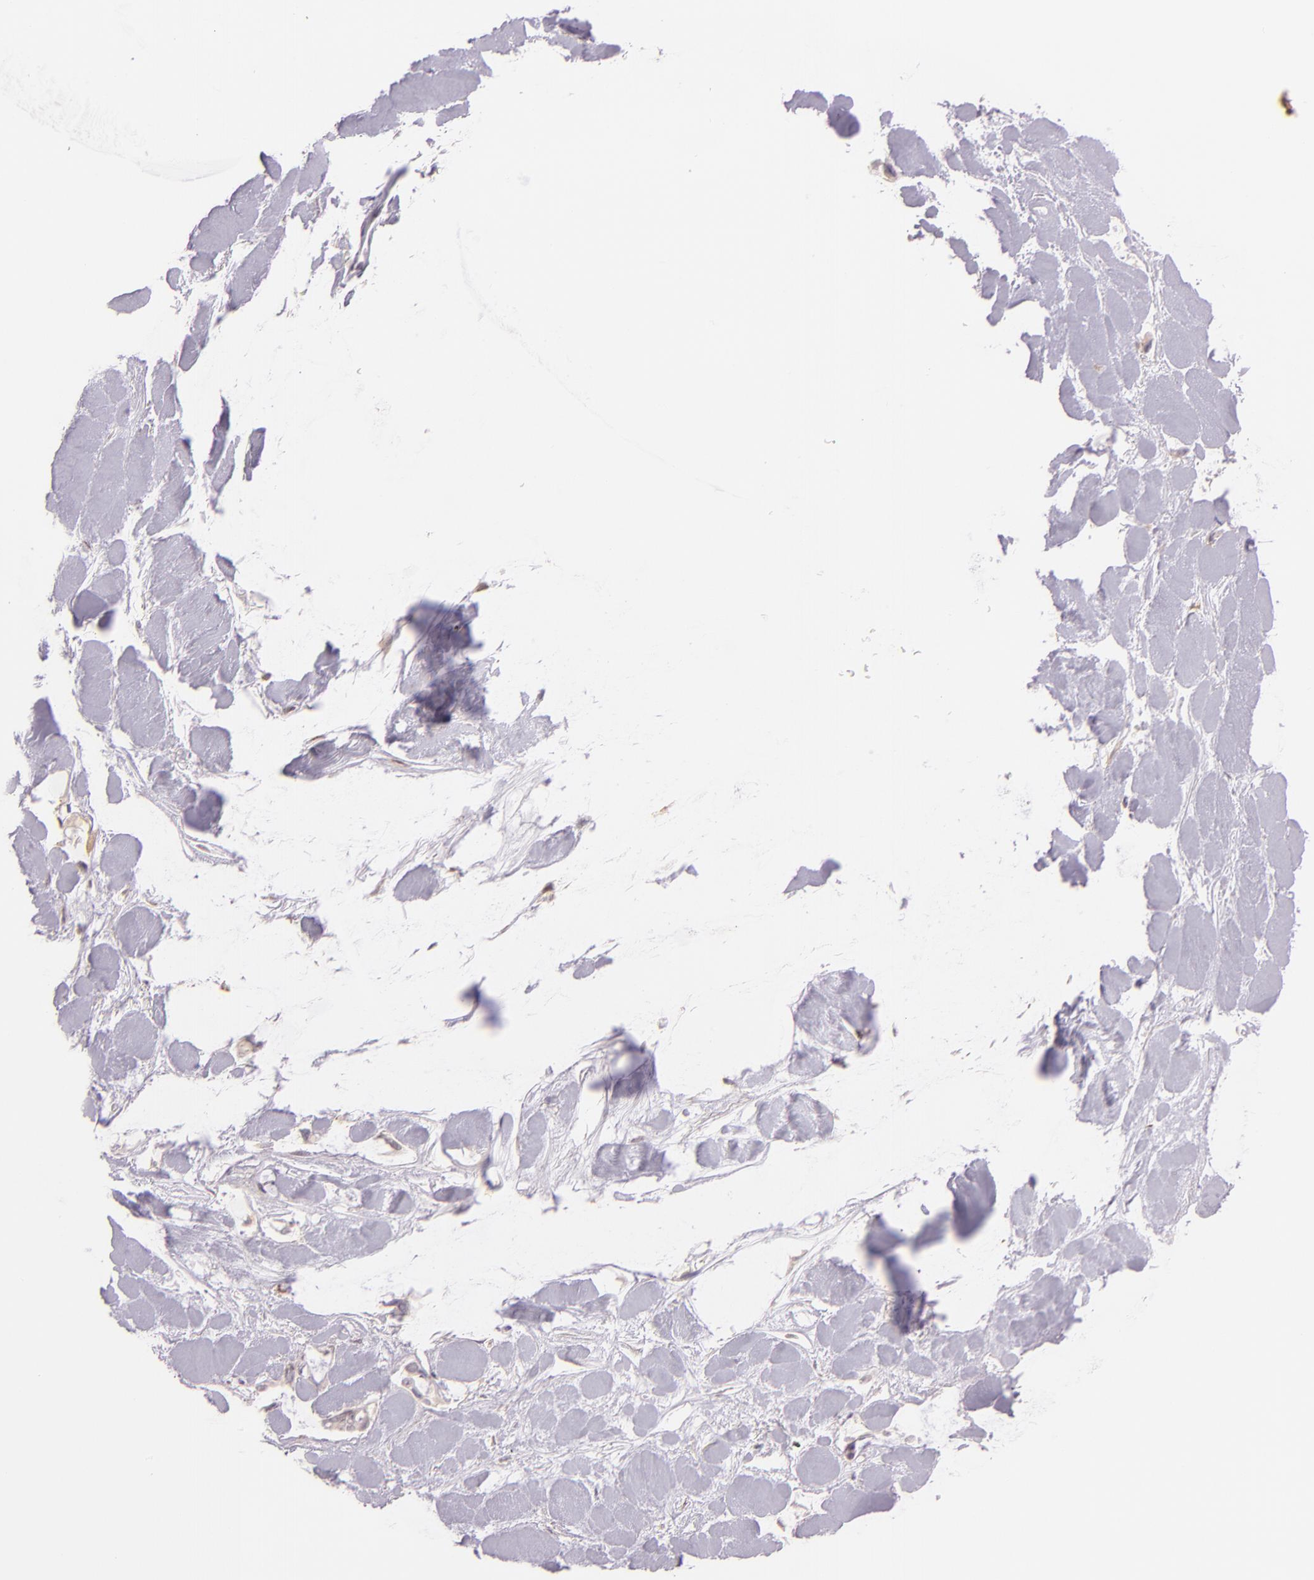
{"staining": {"intensity": "weak", "quantity": ">75%", "location": "cytoplasmic/membranous"}, "tissue": "pancreatic cancer", "cell_type": "Tumor cells", "image_type": "cancer", "snomed": [{"axis": "morphology", "description": "Adenocarcinoma, NOS"}, {"axis": "topography", "description": "Pancreas"}], "caption": "This photomicrograph shows adenocarcinoma (pancreatic) stained with immunohistochemistry (IHC) to label a protein in brown. The cytoplasmic/membranous of tumor cells show weak positivity for the protein. Nuclei are counter-stained blue.", "gene": "LGMN", "patient": {"sex": "female", "age": 70}}